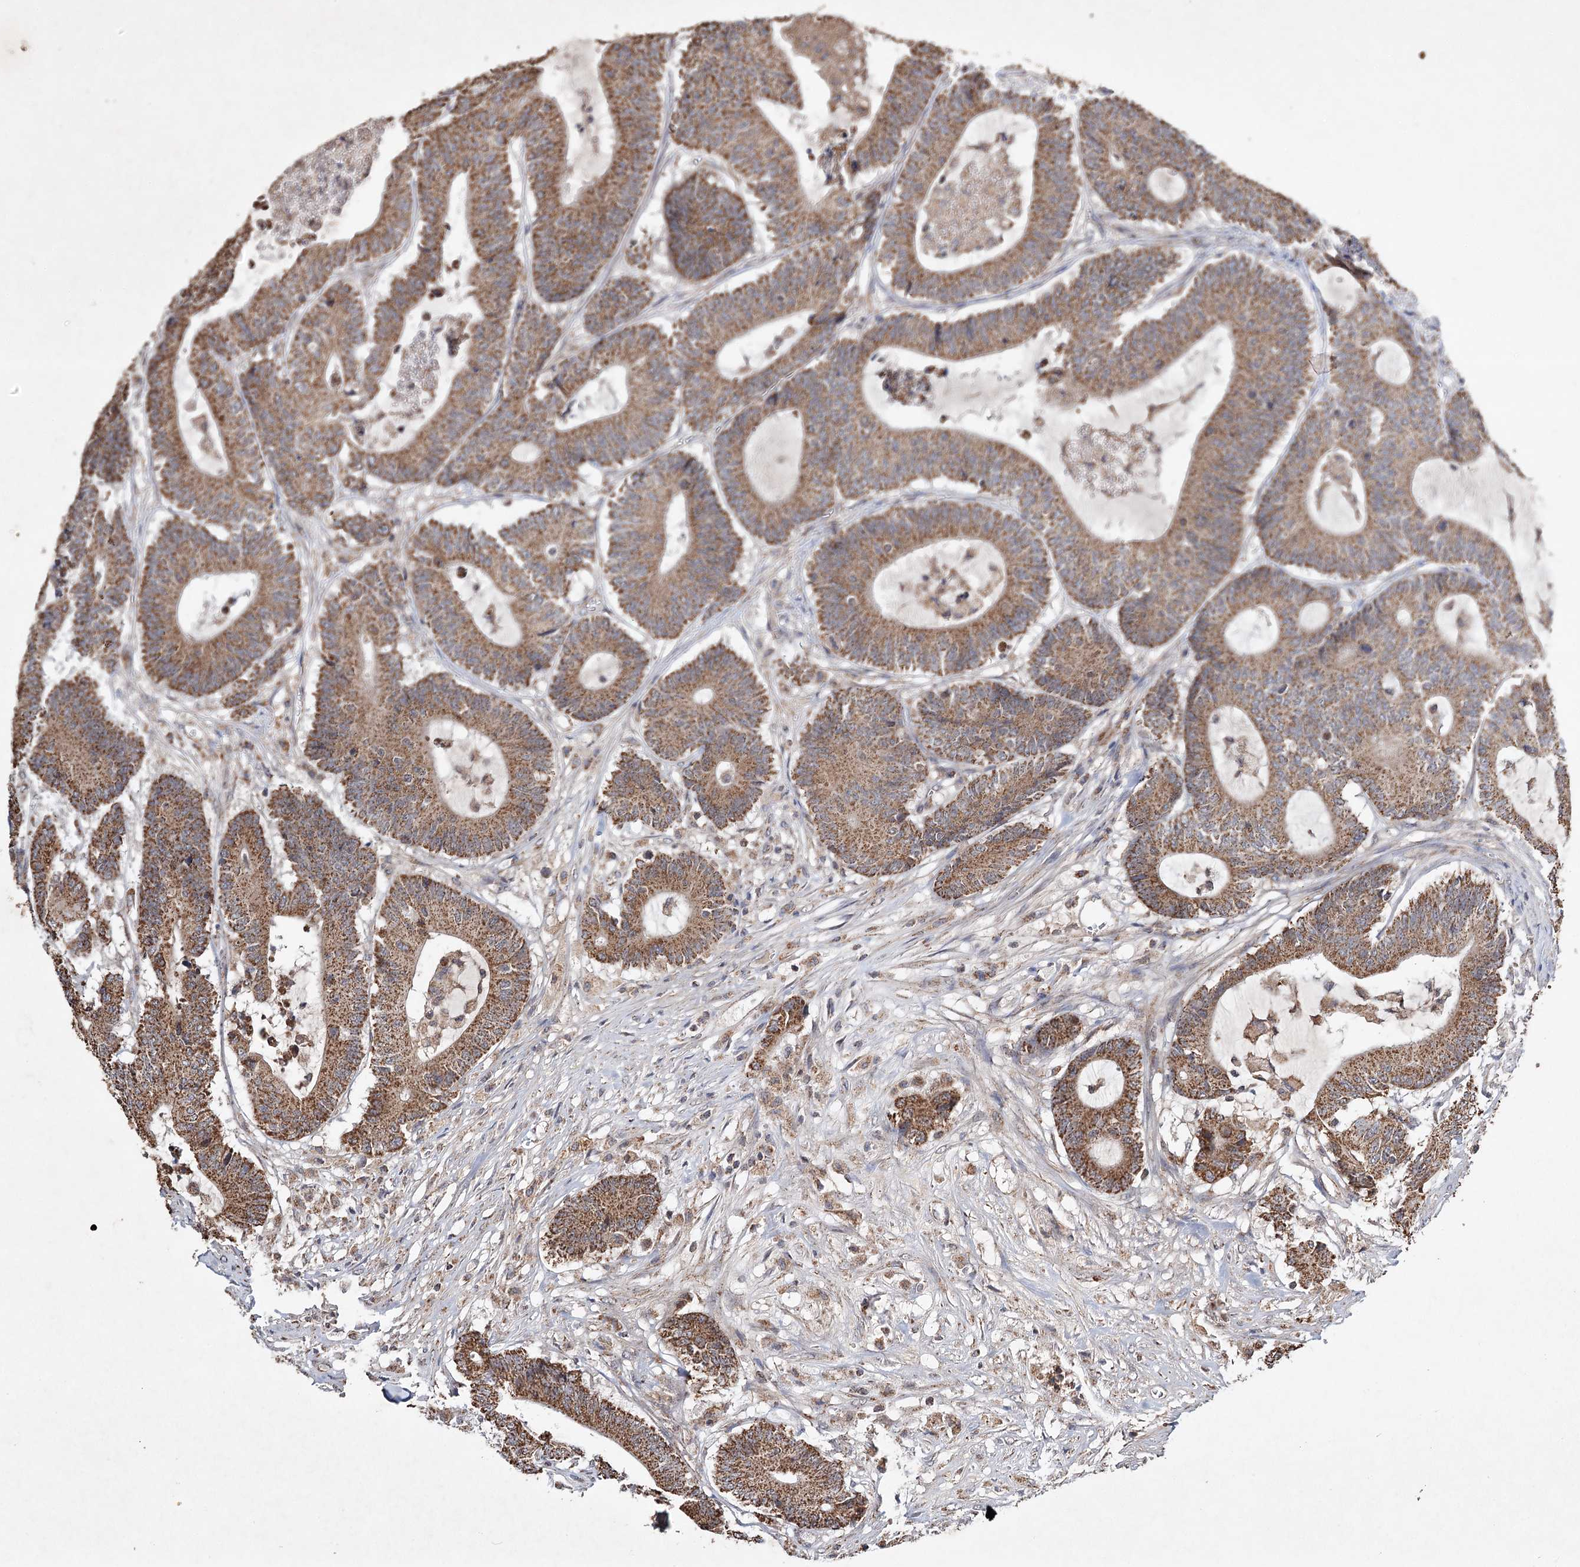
{"staining": {"intensity": "moderate", "quantity": ">75%", "location": "cytoplasmic/membranous"}, "tissue": "colorectal cancer", "cell_type": "Tumor cells", "image_type": "cancer", "snomed": [{"axis": "morphology", "description": "Adenocarcinoma, NOS"}, {"axis": "topography", "description": "Colon"}], "caption": "This is a histology image of IHC staining of adenocarcinoma (colorectal), which shows moderate expression in the cytoplasmic/membranous of tumor cells.", "gene": "PIK3CB", "patient": {"sex": "female", "age": 84}}